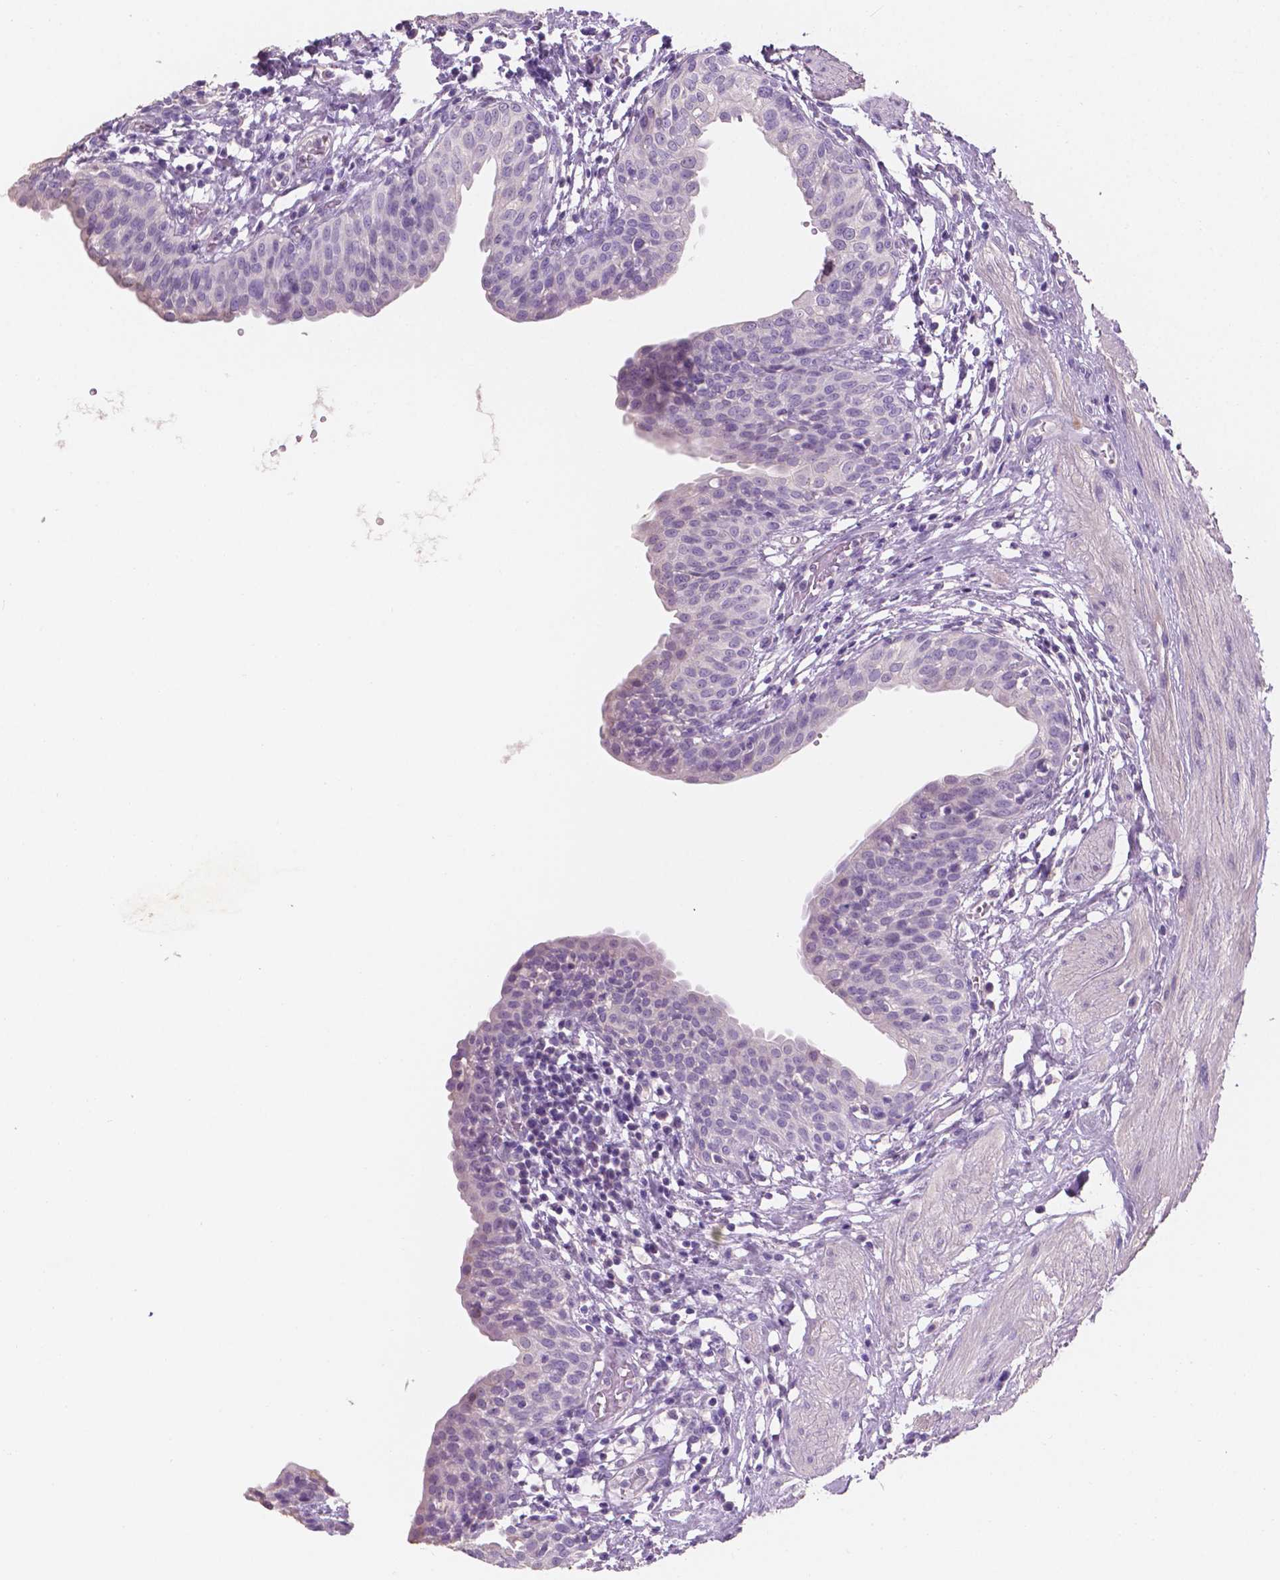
{"staining": {"intensity": "negative", "quantity": "none", "location": "none"}, "tissue": "urinary bladder", "cell_type": "Urothelial cells", "image_type": "normal", "snomed": [{"axis": "morphology", "description": "Normal tissue, NOS"}, {"axis": "topography", "description": "Urinary bladder"}], "caption": "A photomicrograph of human urinary bladder is negative for staining in urothelial cells. (IHC, brightfield microscopy, high magnification).", "gene": "SBSN", "patient": {"sex": "male", "age": 55}}